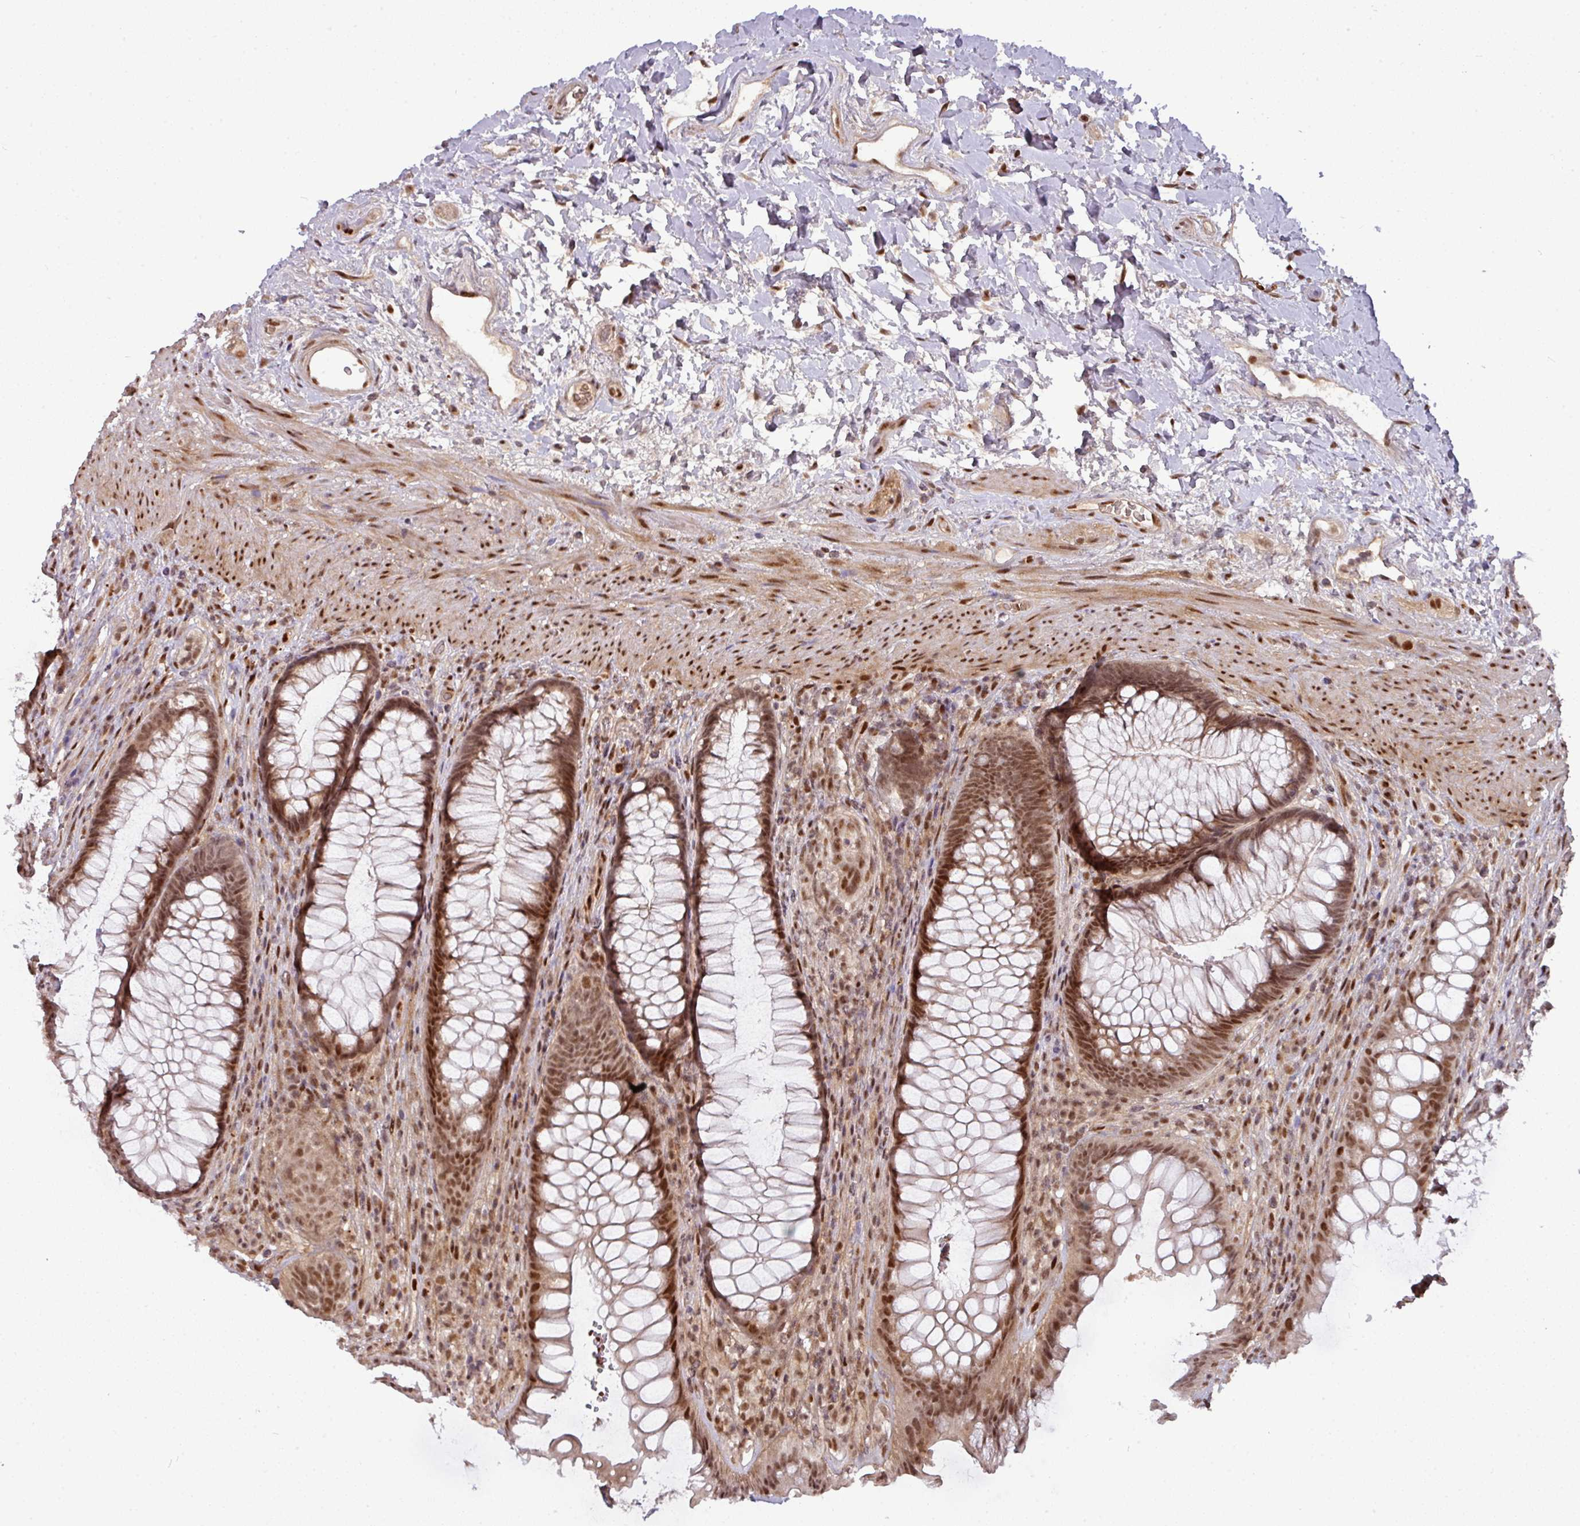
{"staining": {"intensity": "moderate", "quantity": ">75%", "location": "nuclear"}, "tissue": "rectum", "cell_type": "Glandular cells", "image_type": "normal", "snomed": [{"axis": "morphology", "description": "Normal tissue, NOS"}, {"axis": "topography", "description": "Rectum"}], "caption": "This micrograph exhibits IHC staining of unremarkable human rectum, with medium moderate nuclear positivity in approximately >75% of glandular cells.", "gene": "CIC", "patient": {"sex": "male", "age": 53}}